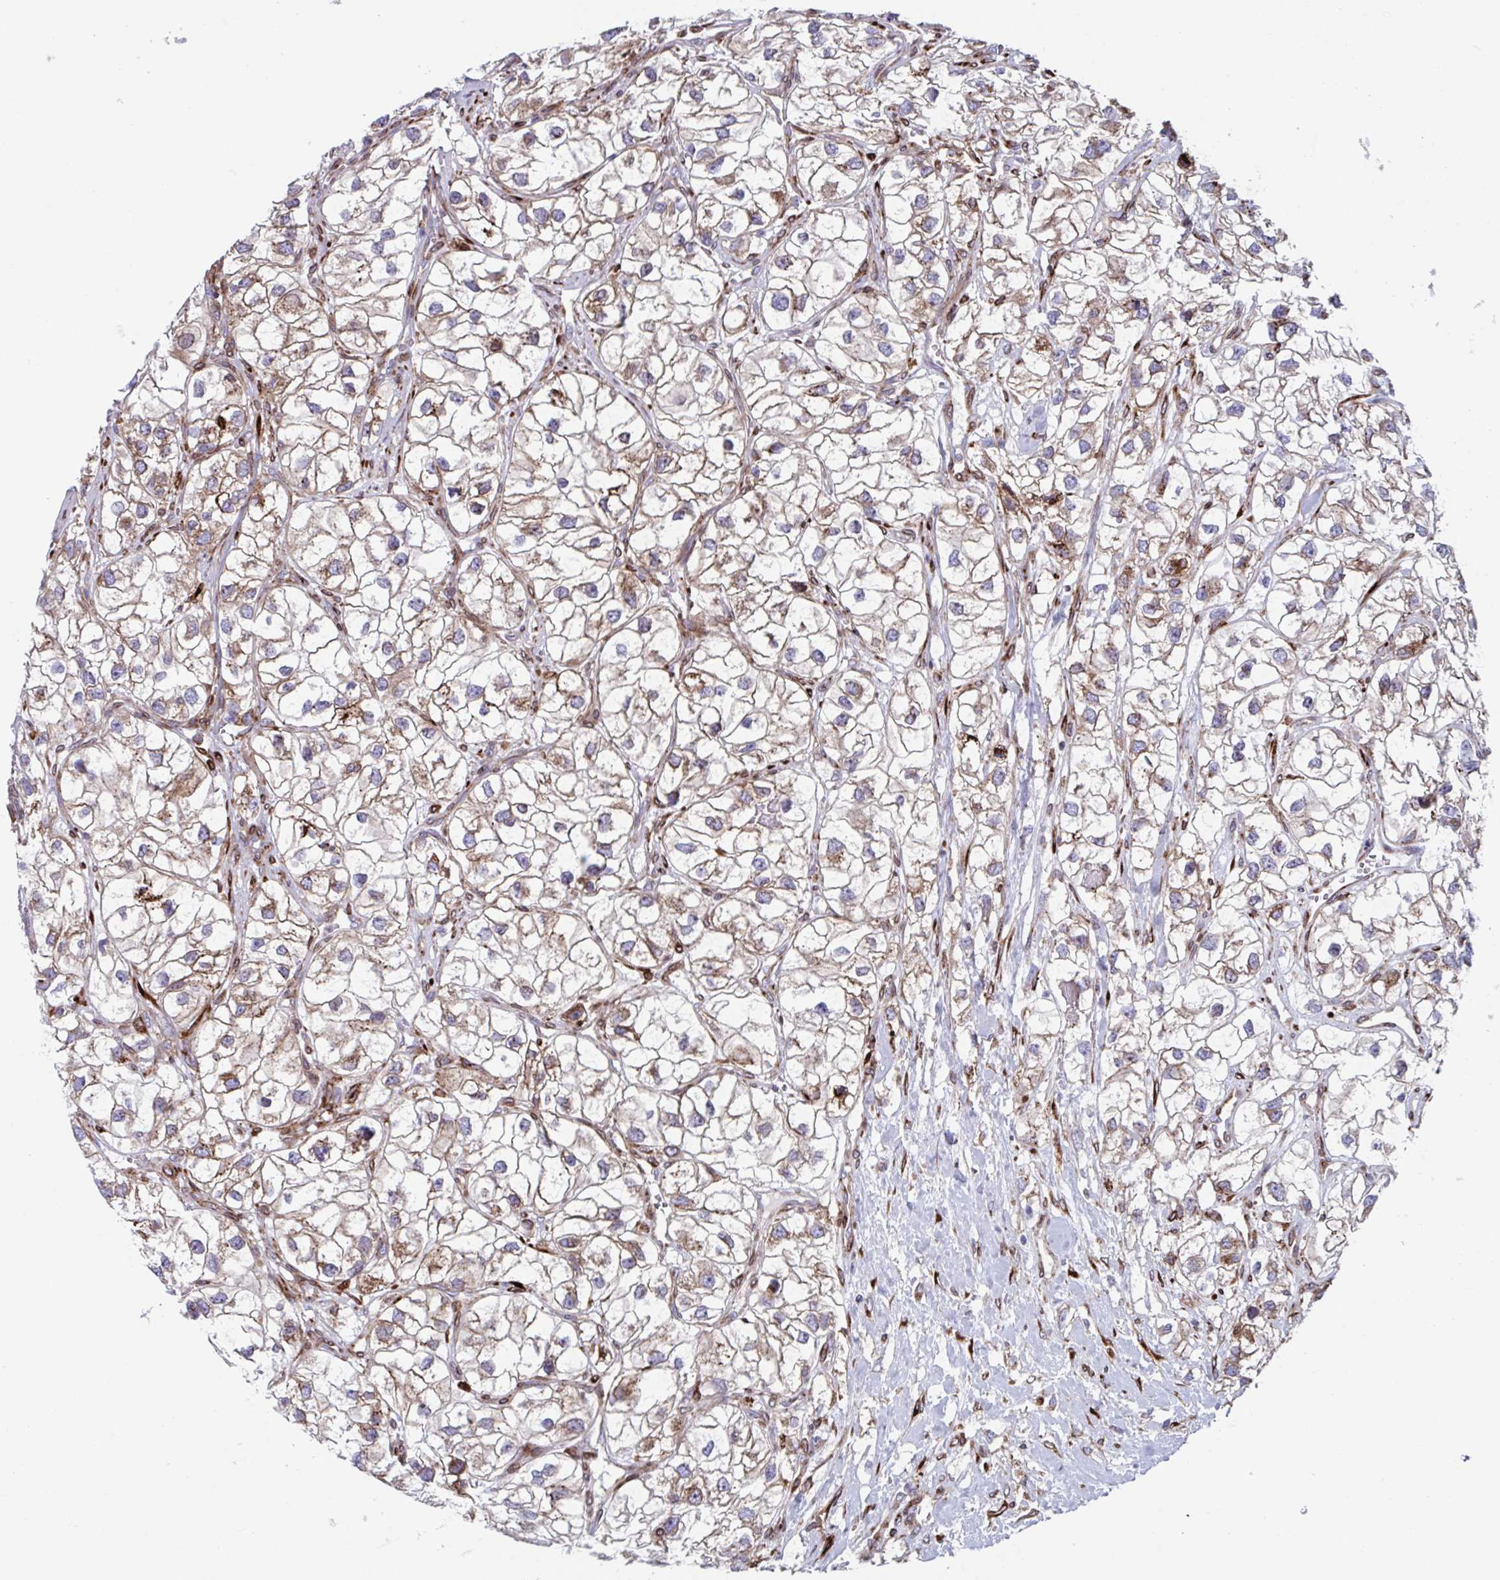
{"staining": {"intensity": "weak", "quantity": "<25%", "location": "cytoplasmic/membranous"}, "tissue": "renal cancer", "cell_type": "Tumor cells", "image_type": "cancer", "snomed": [{"axis": "morphology", "description": "Adenocarcinoma, NOS"}, {"axis": "topography", "description": "Kidney"}], "caption": "Tumor cells are negative for protein expression in human adenocarcinoma (renal).", "gene": "RFK", "patient": {"sex": "male", "age": 59}}